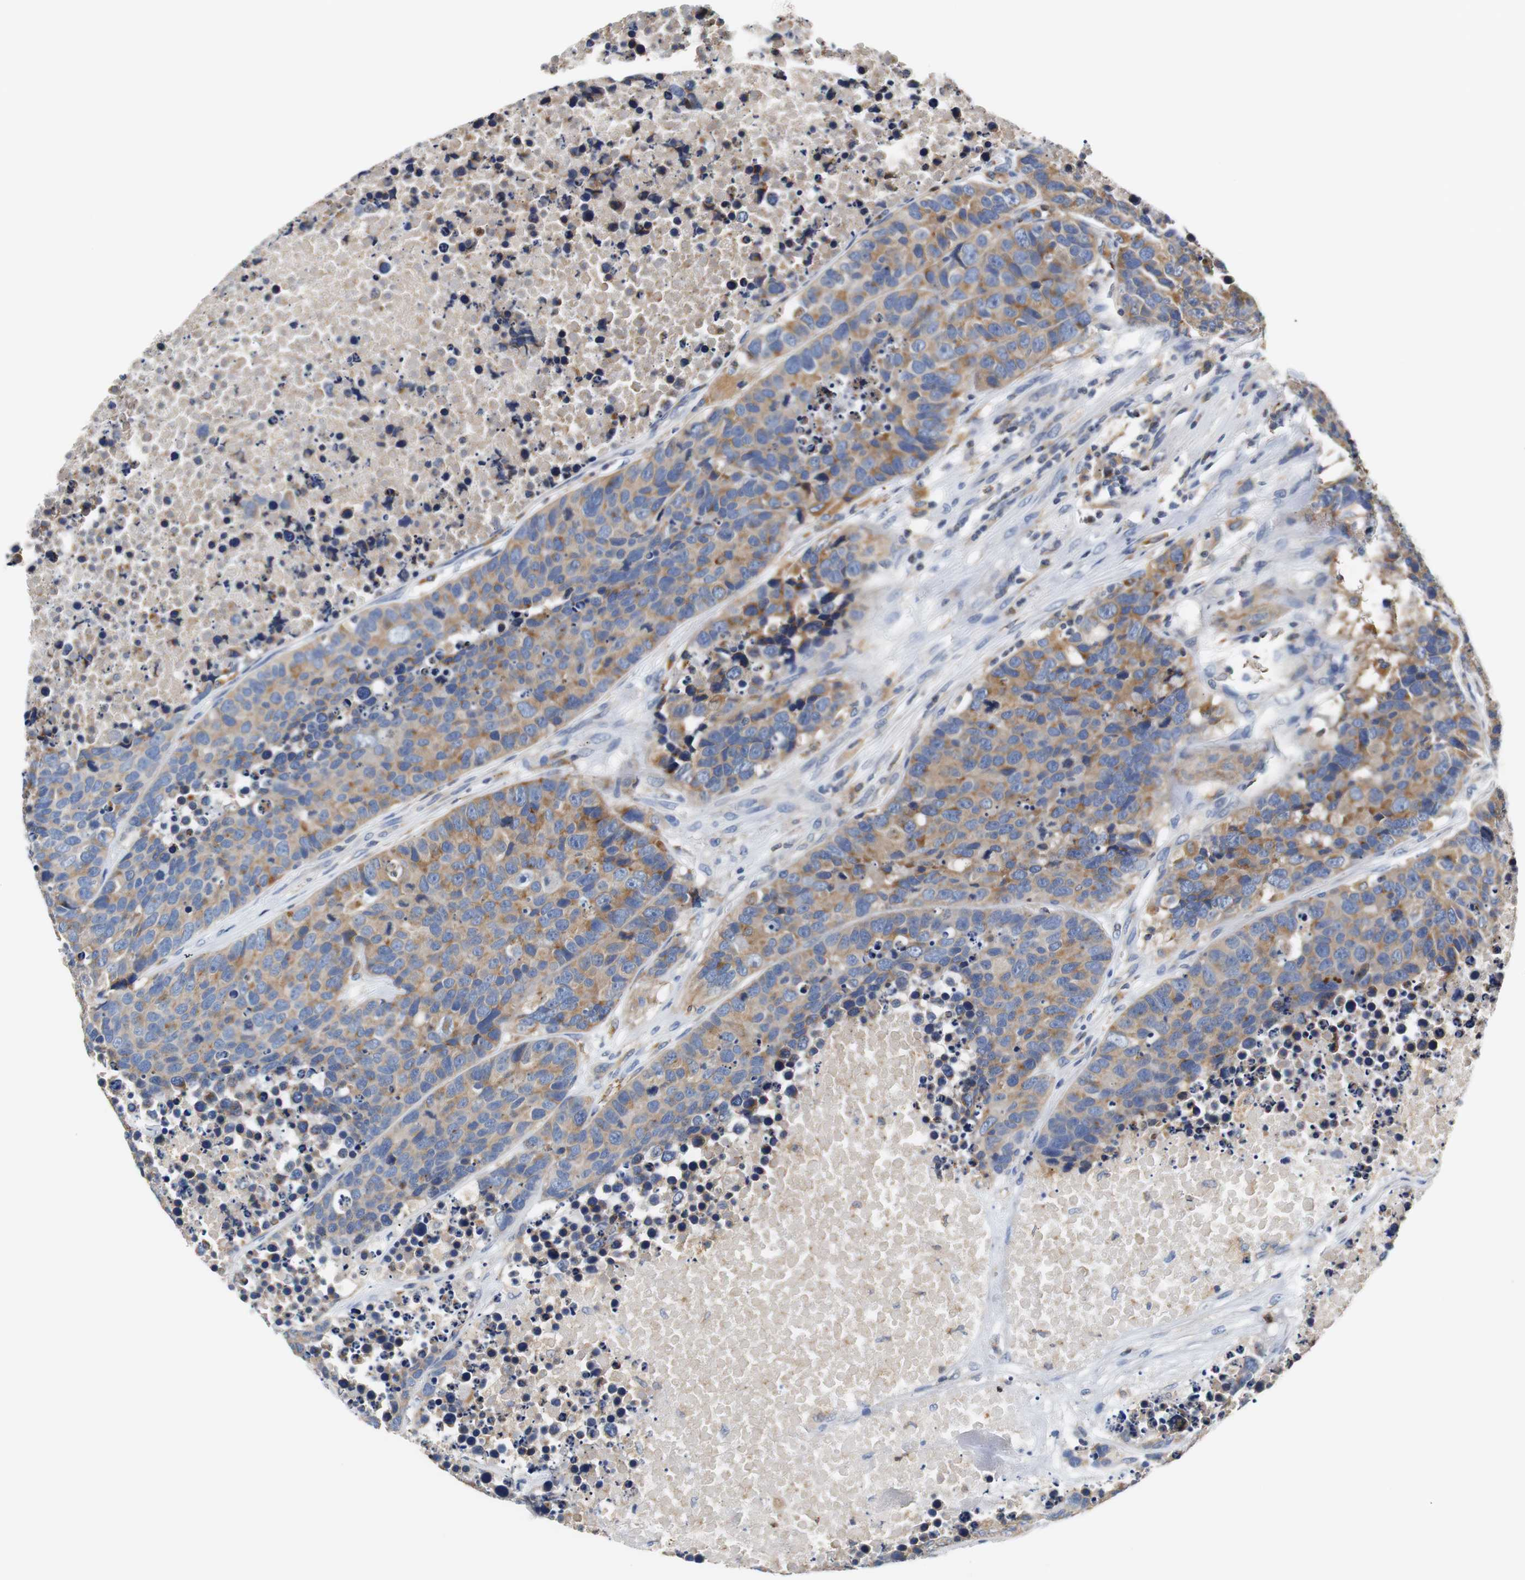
{"staining": {"intensity": "moderate", "quantity": ">75%", "location": "cytoplasmic/membranous"}, "tissue": "carcinoid", "cell_type": "Tumor cells", "image_type": "cancer", "snomed": [{"axis": "morphology", "description": "Carcinoid, malignant, NOS"}, {"axis": "topography", "description": "Lung"}], "caption": "Protein analysis of carcinoid (malignant) tissue demonstrates moderate cytoplasmic/membranous positivity in about >75% of tumor cells.", "gene": "VAMP8", "patient": {"sex": "male", "age": 60}}